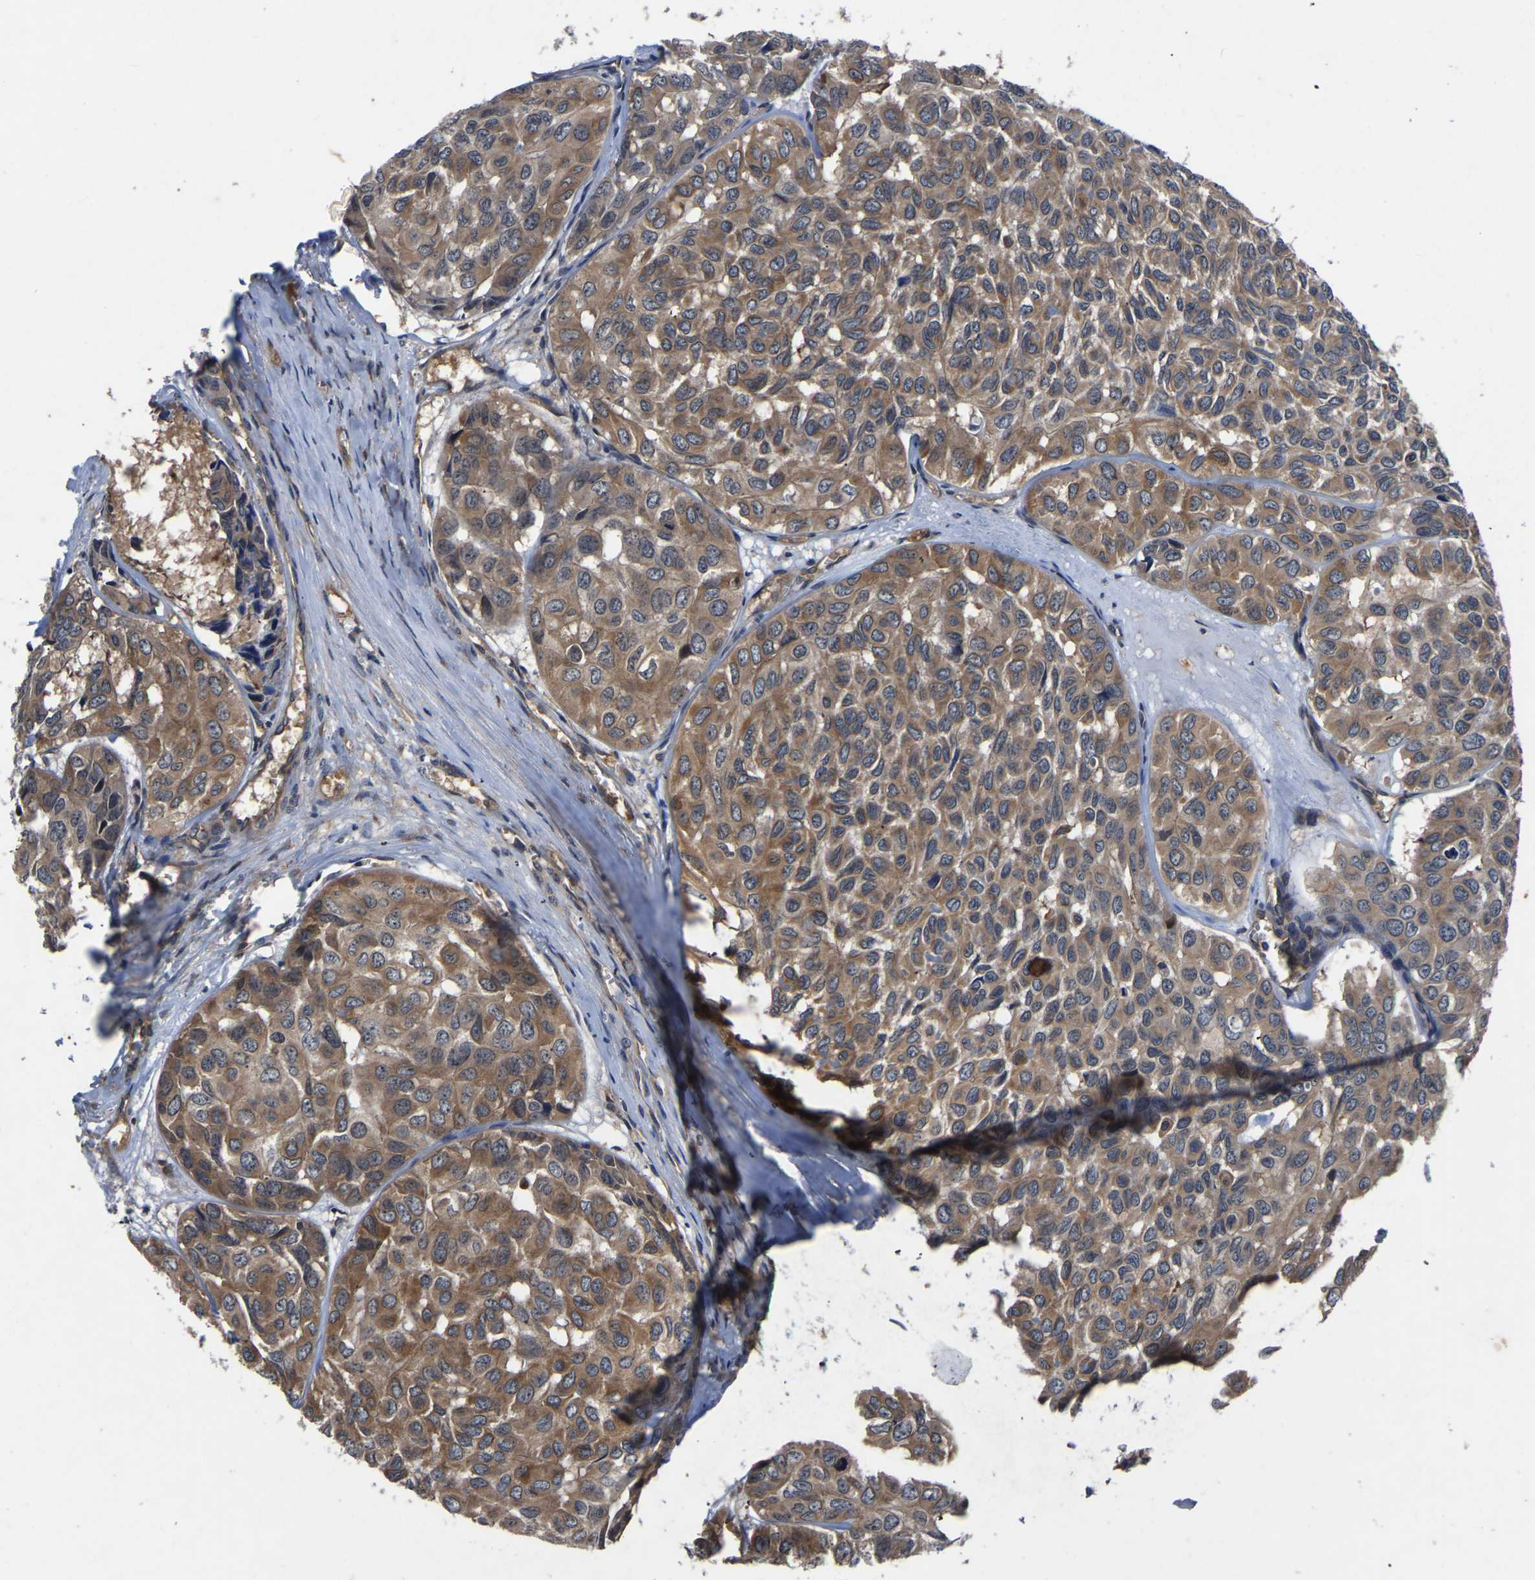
{"staining": {"intensity": "moderate", "quantity": ">75%", "location": "cytoplasmic/membranous"}, "tissue": "head and neck cancer", "cell_type": "Tumor cells", "image_type": "cancer", "snomed": [{"axis": "morphology", "description": "Adenocarcinoma, NOS"}, {"axis": "topography", "description": "Salivary gland, NOS"}, {"axis": "topography", "description": "Head-Neck"}], "caption": "Protein expression analysis of head and neck cancer reveals moderate cytoplasmic/membranous positivity in about >75% of tumor cells.", "gene": "FGD5", "patient": {"sex": "female", "age": 76}}